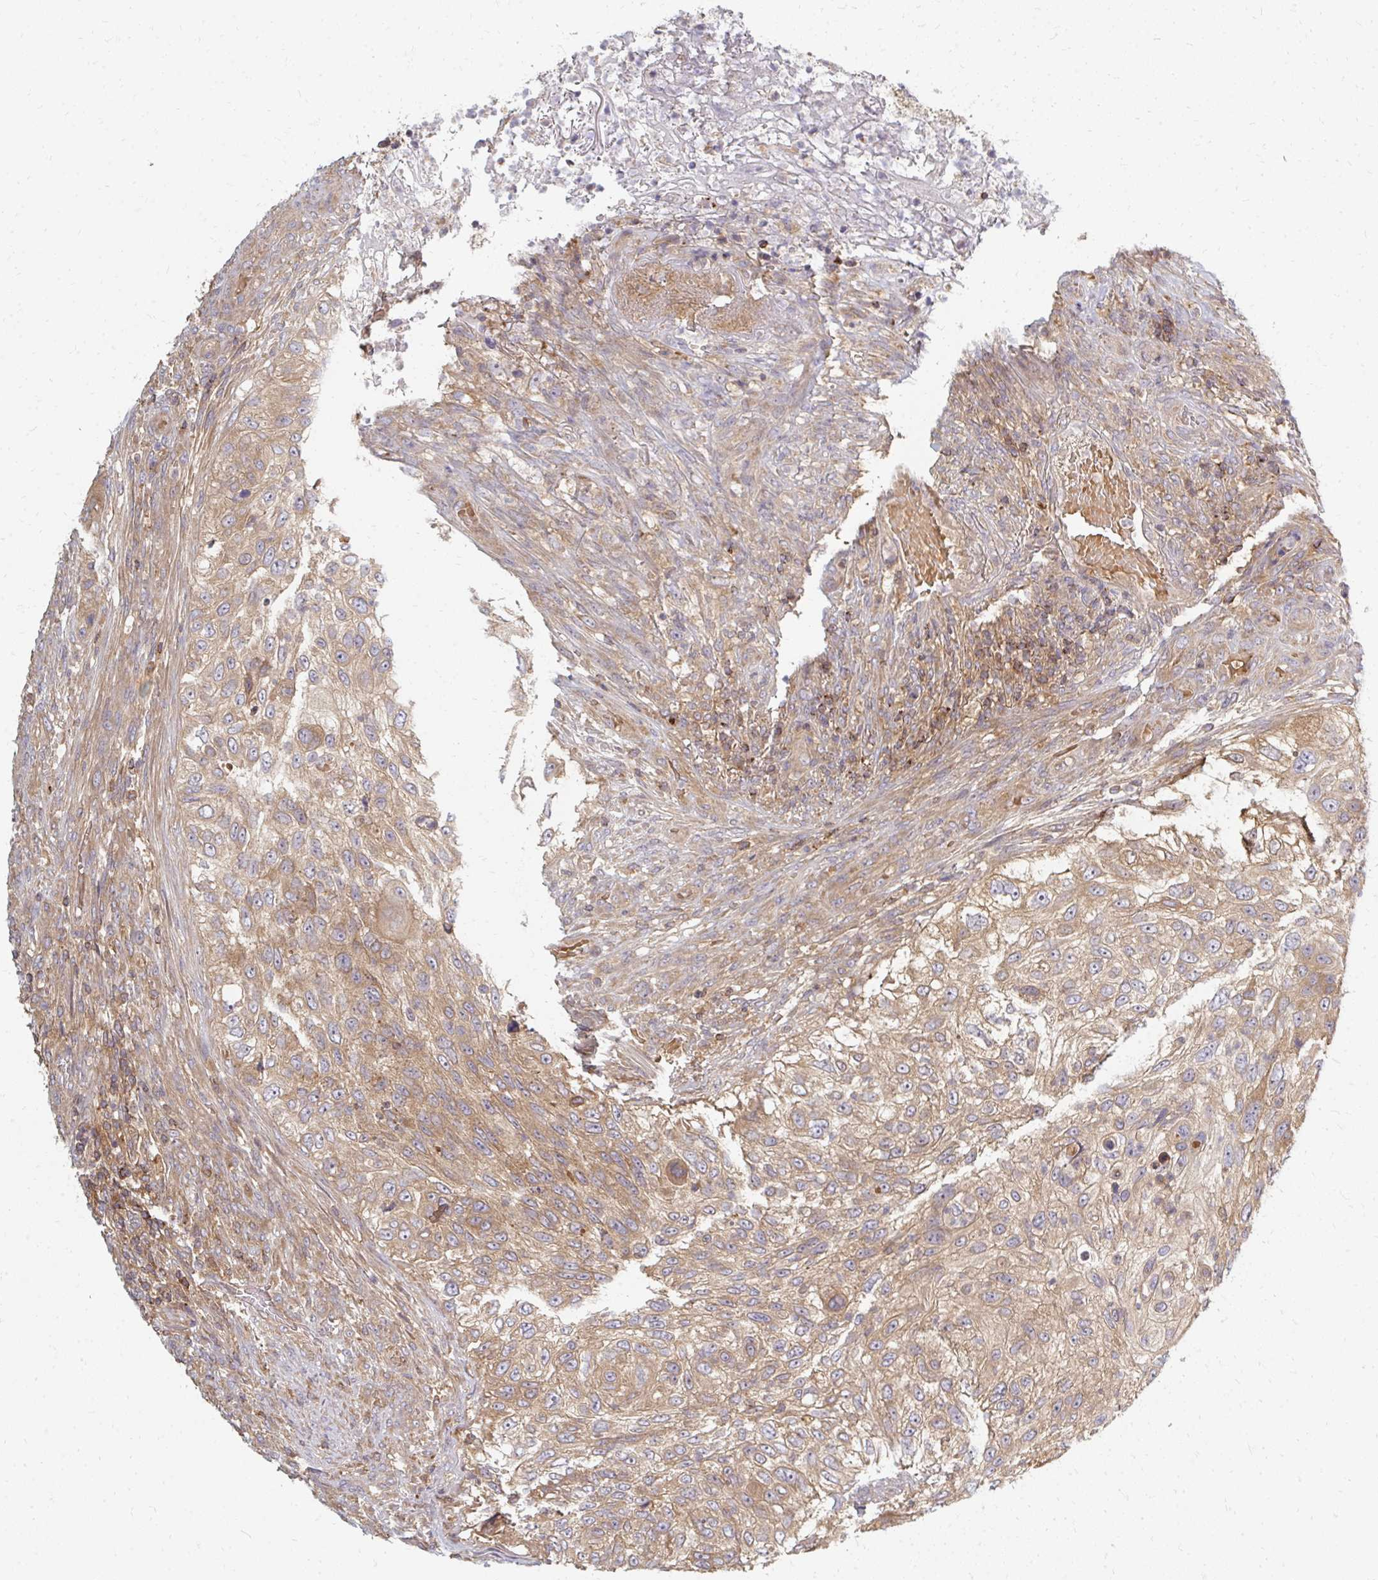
{"staining": {"intensity": "moderate", "quantity": ">75%", "location": "cytoplasmic/membranous"}, "tissue": "urothelial cancer", "cell_type": "Tumor cells", "image_type": "cancer", "snomed": [{"axis": "morphology", "description": "Urothelial carcinoma, High grade"}, {"axis": "topography", "description": "Urinary bladder"}], "caption": "Immunohistochemical staining of urothelial cancer reveals medium levels of moderate cytoplasmic/membranous protein staining in approximately >75% of tumor cells. The protein of interest is shown in brown color, while the nuclei are stained blue.", "gene": "ZNF285", "patient": {"sex": "female", "age": 60}}